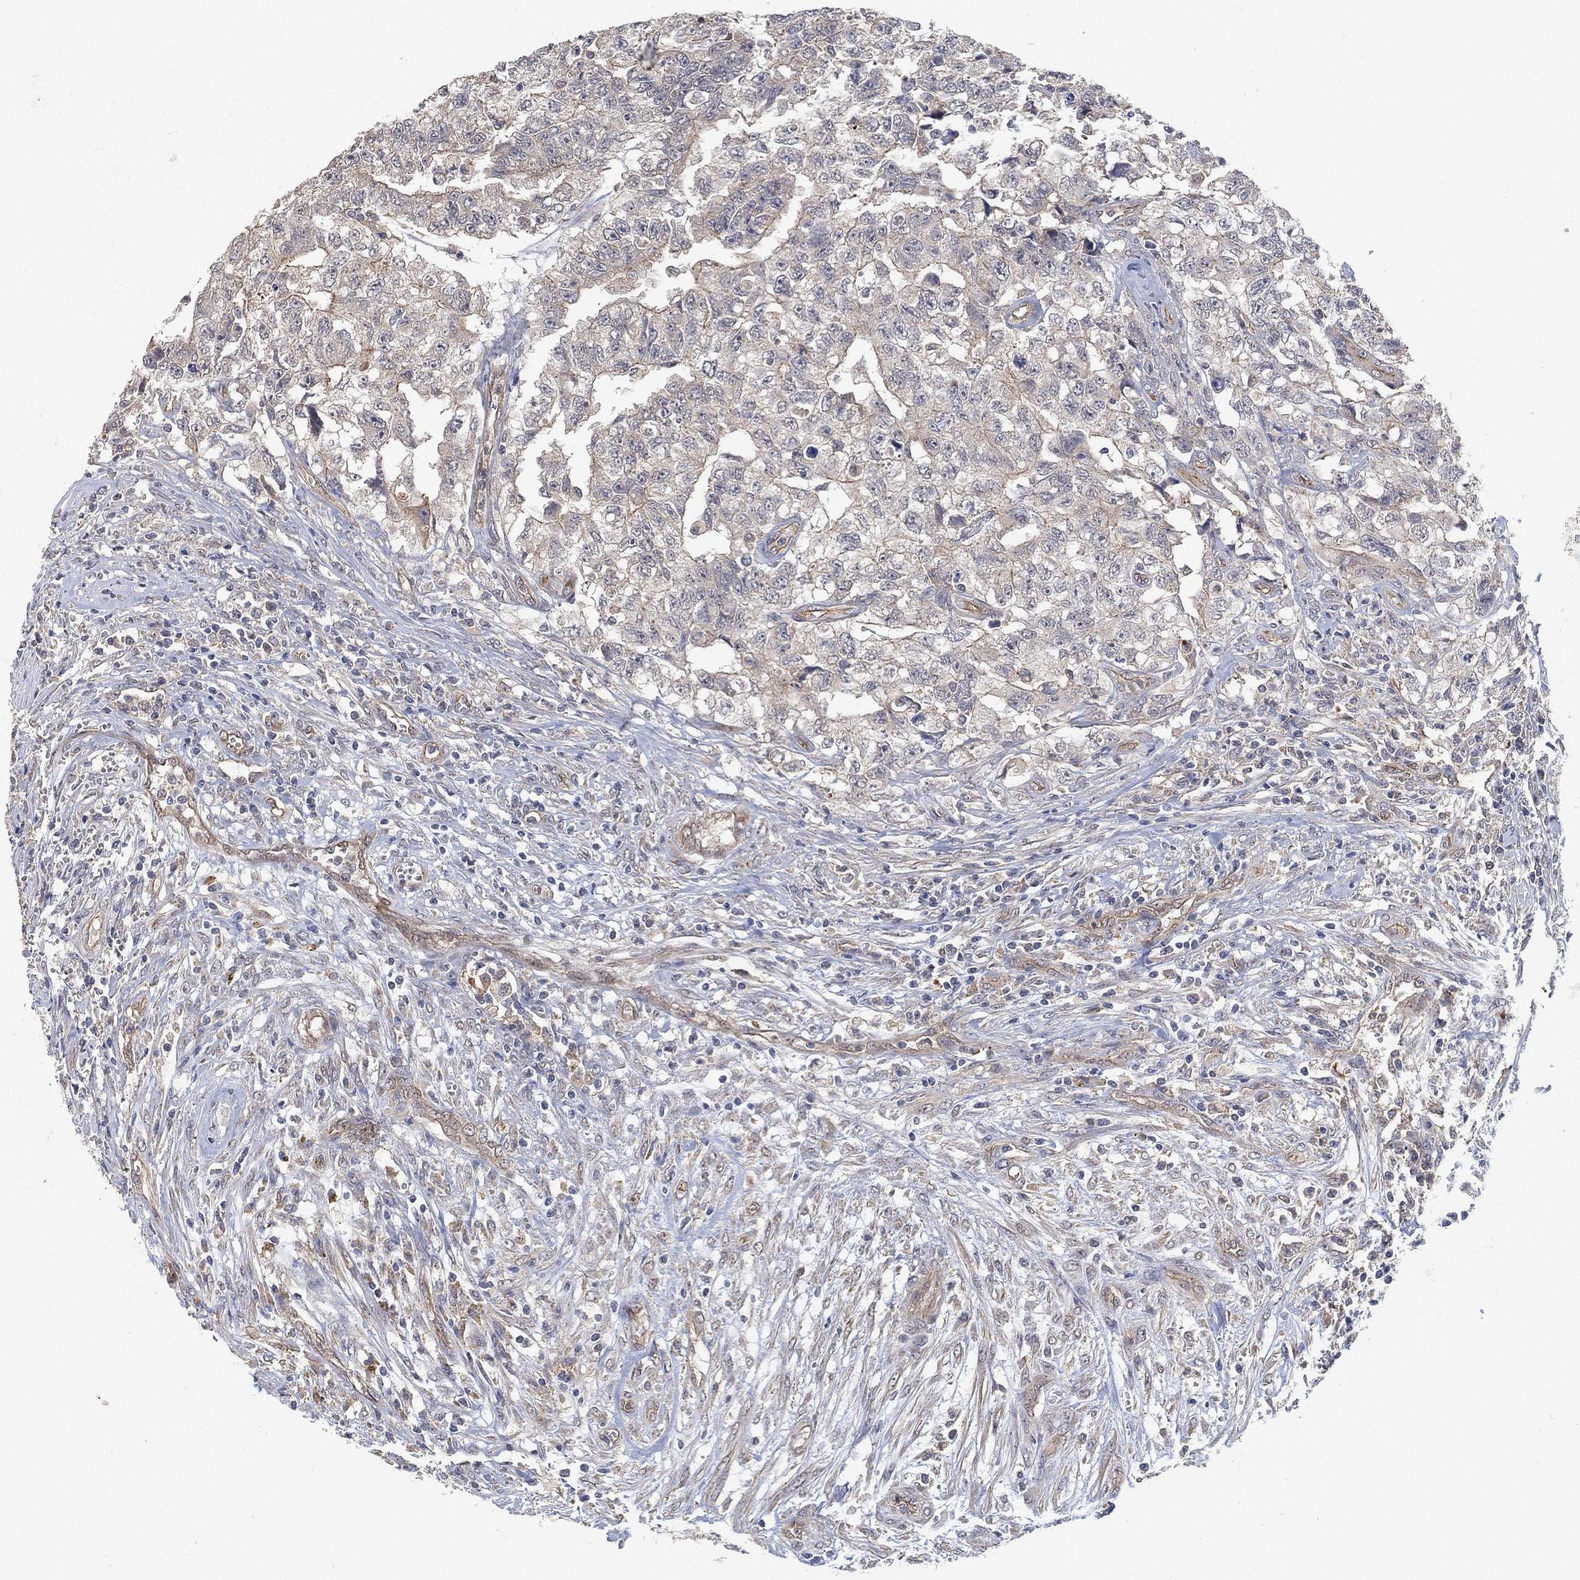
{"staining": {"intensity": "negative", "quantity": "none", "location": "none"}, "tissue": "testis cancer", "cell_type": "Tumor cells", "image_type": "cancer", "snomed": [{"axis": "morphology", "description": "Carcinoma, Embryonal, NOS"}, {"axis": "topography", "description": "Testis"}], "caption": "Histopathology image shows no significant protein staining in tumor cells of testis embryonal carcinoma. Brightfield microscopy of immunohistochemistry stained with DAB (3,3'-diaminobenzidine) (brown) and hematoxylin (blue), captured at high magnification.", "gene": "MCUR1", "patient": {"sex": "male", "age": 24}}